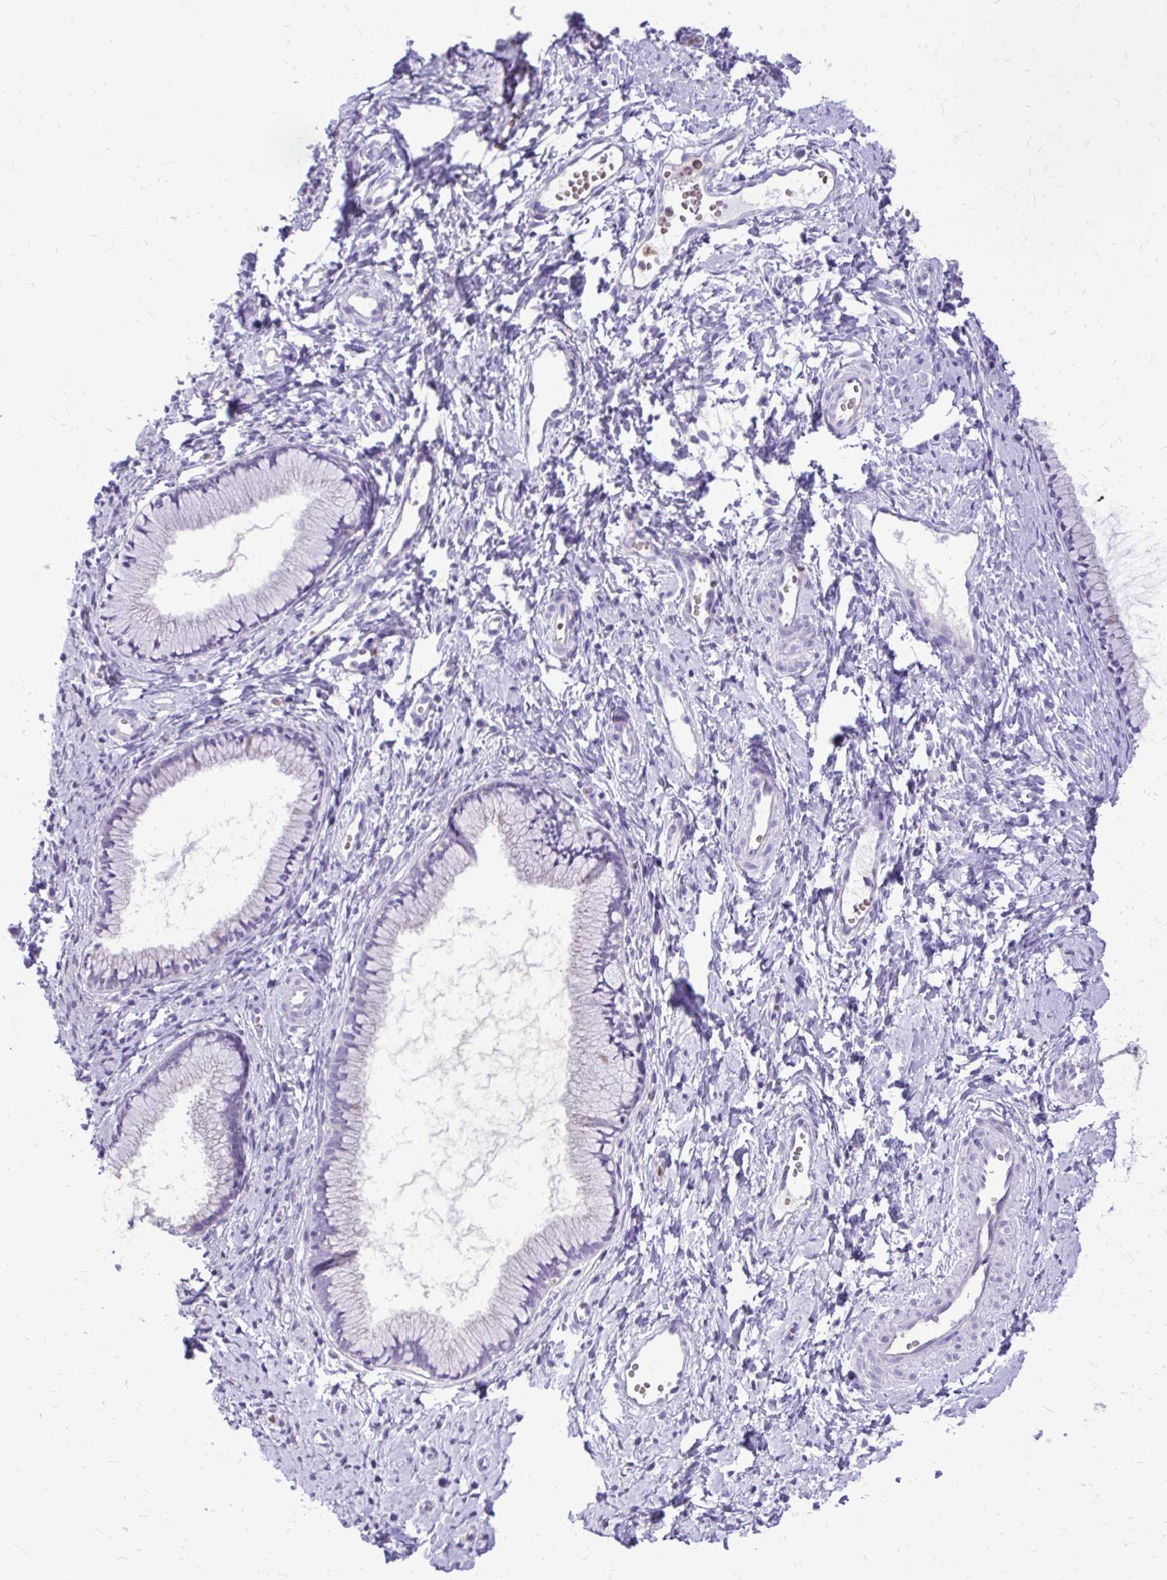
{"staining": {"intensity": "negative", "quantity": "none", "location": "none"}, "tissue": "cervix", "cell_type": "Glandular cells", "image_type": "normal", "snomed": [{"axis": "morphology", "description": "Normal tissue, NOS"}, {"axis": "topography", "description": "Cervix"}], "caption": "Immunohistochemical staining of benign human cervix shows no significant staining in glandular cells. (Immunohistochemistry, brightfield microscopy, high magnification).", "gene": "CAT", "patient": {"sex": "female", "age": 40}}